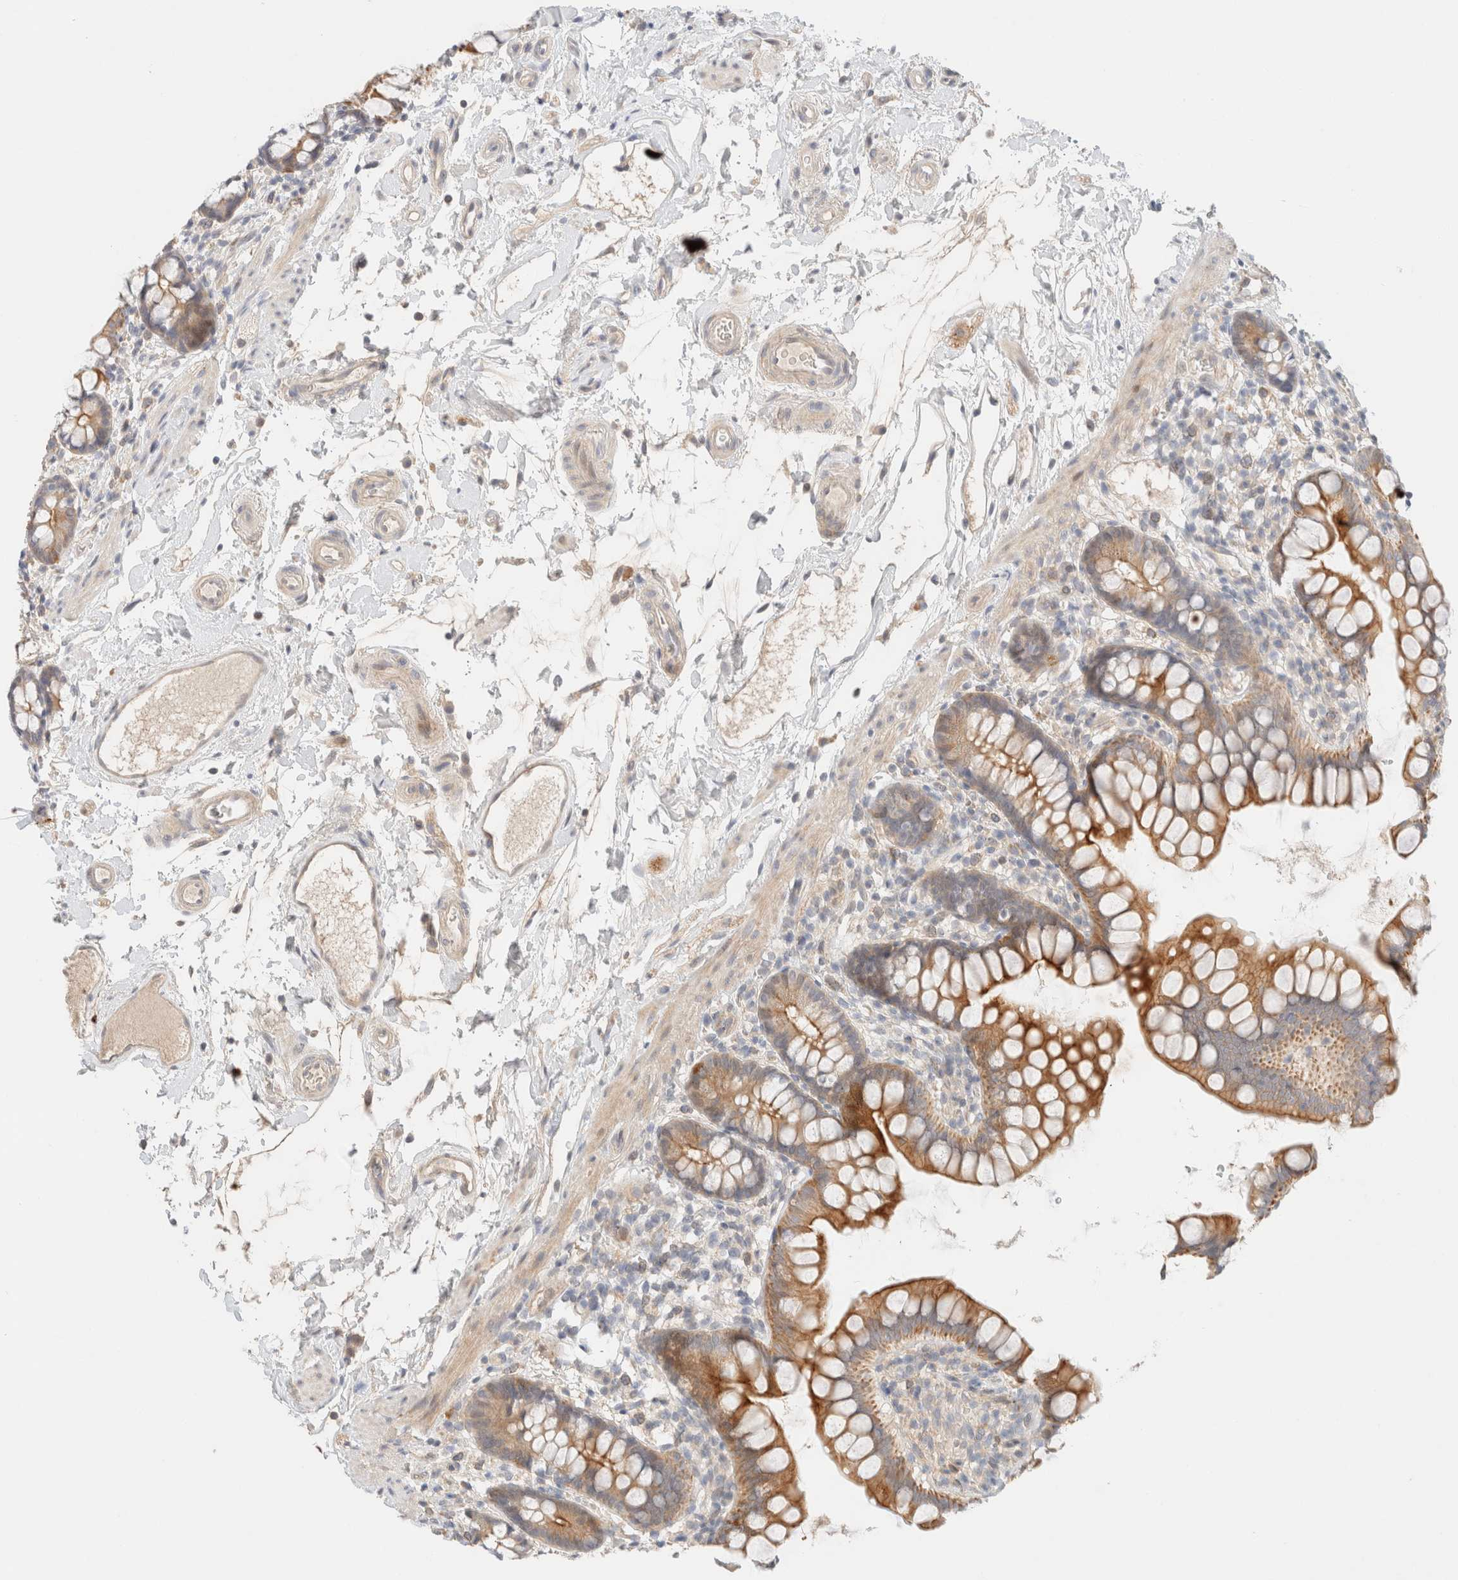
{"staining": {"intensity": "moderate", "quantity": "25%-75%", "location": "cytoplasmic/membranous"}, "tissue": "small intestine", "cell_type": "Glandular cells", "image_type": "normal", "snomed": [{"axis": "morphology", "description": "Normal tissue, NOS"}, {"axis": "topography", "description": "Small intestine"}], "caption": "Small intestine was stained to show a protein in brown. There is medium levels of moderate cytoplasmic/membranous positivity in approximately 25%-75% of glandular cells. (DAB = brown stain, brightfield microscopy at high magnification).", "gene": "SGSM2", "patient": {"sex": "female", "age": 84}}